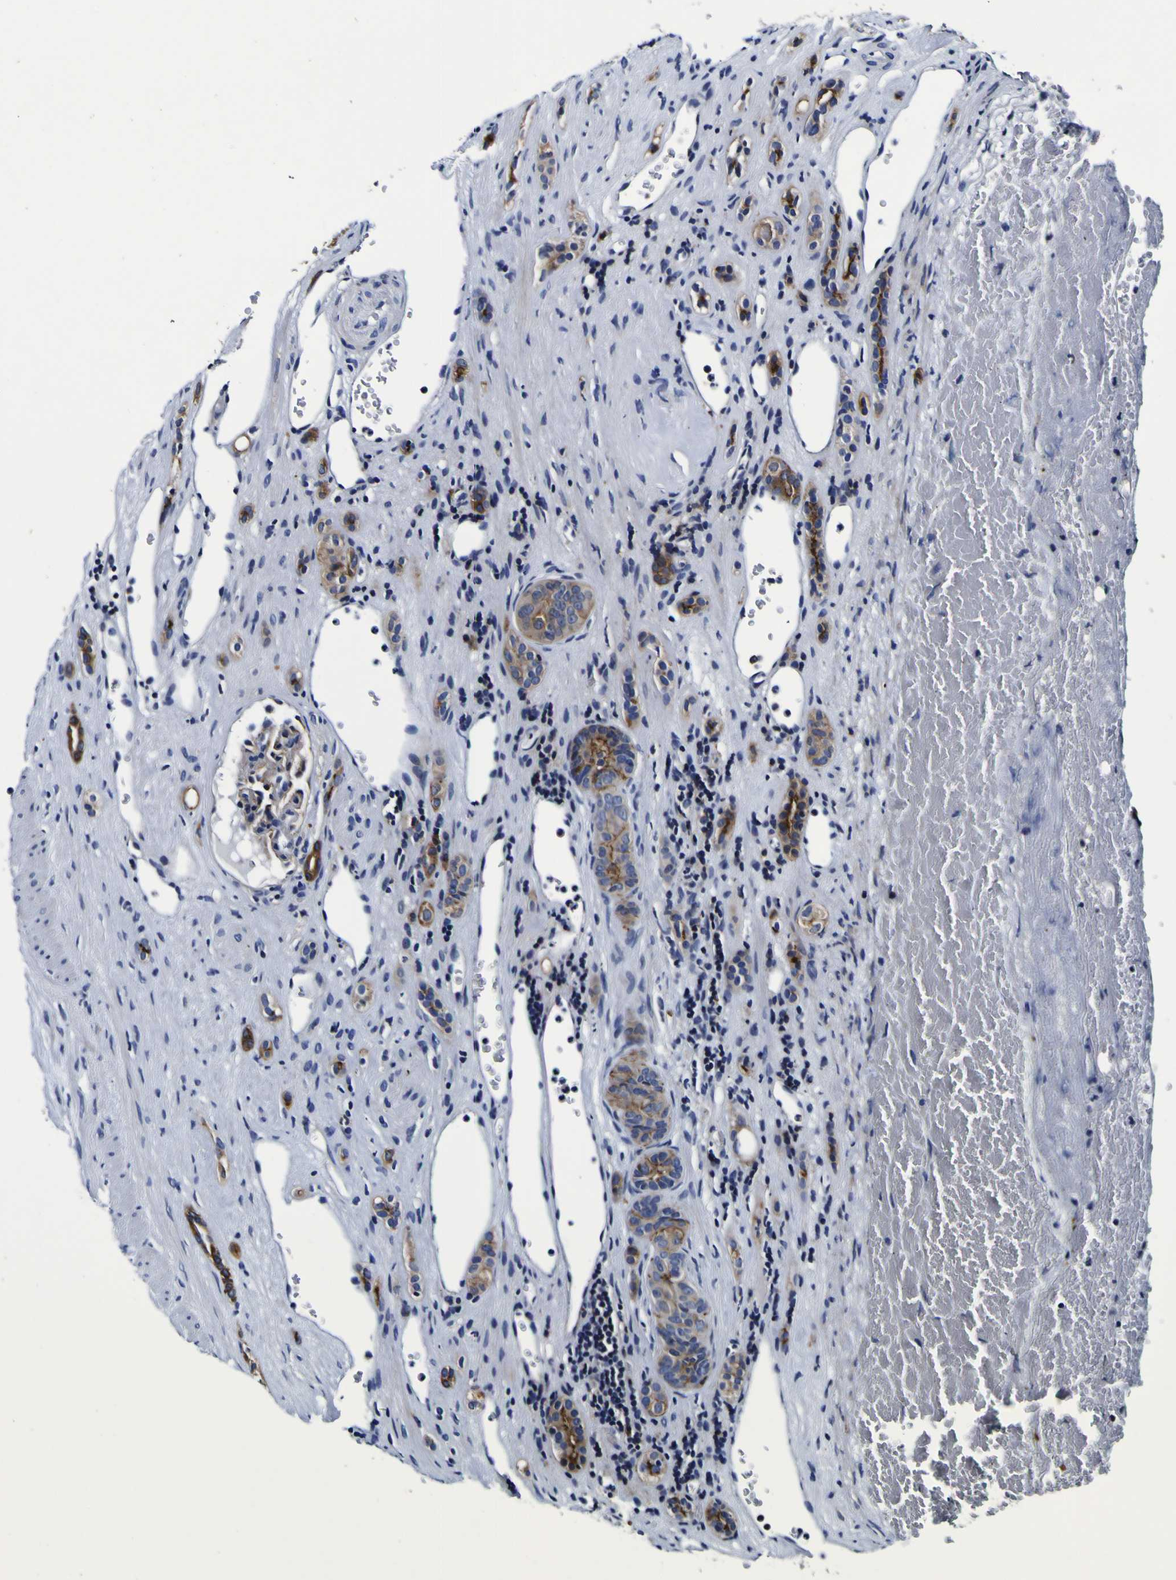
{"staining": {"intensity": "strong", "quantity": "25%-75%", "location": "cytoplasmic/membranous"}, "tissue": "renal cancer", "cell_type": "Tumor cells", "image_type": "cancer", "snomed": [{"axis": "morphology", "description": "Adenocarcinoma, NOS"}, {"axis": "topography", "description": "Kidney"}], "caption": "DAB immunohistochemical staining of human renal cancer demonstrates strong cytoplasmic/membranous protein positivity in about 25%-75% of tumor cells.", "gene": "SORCS1", "patient": {"sex": "female", "age": 69}}